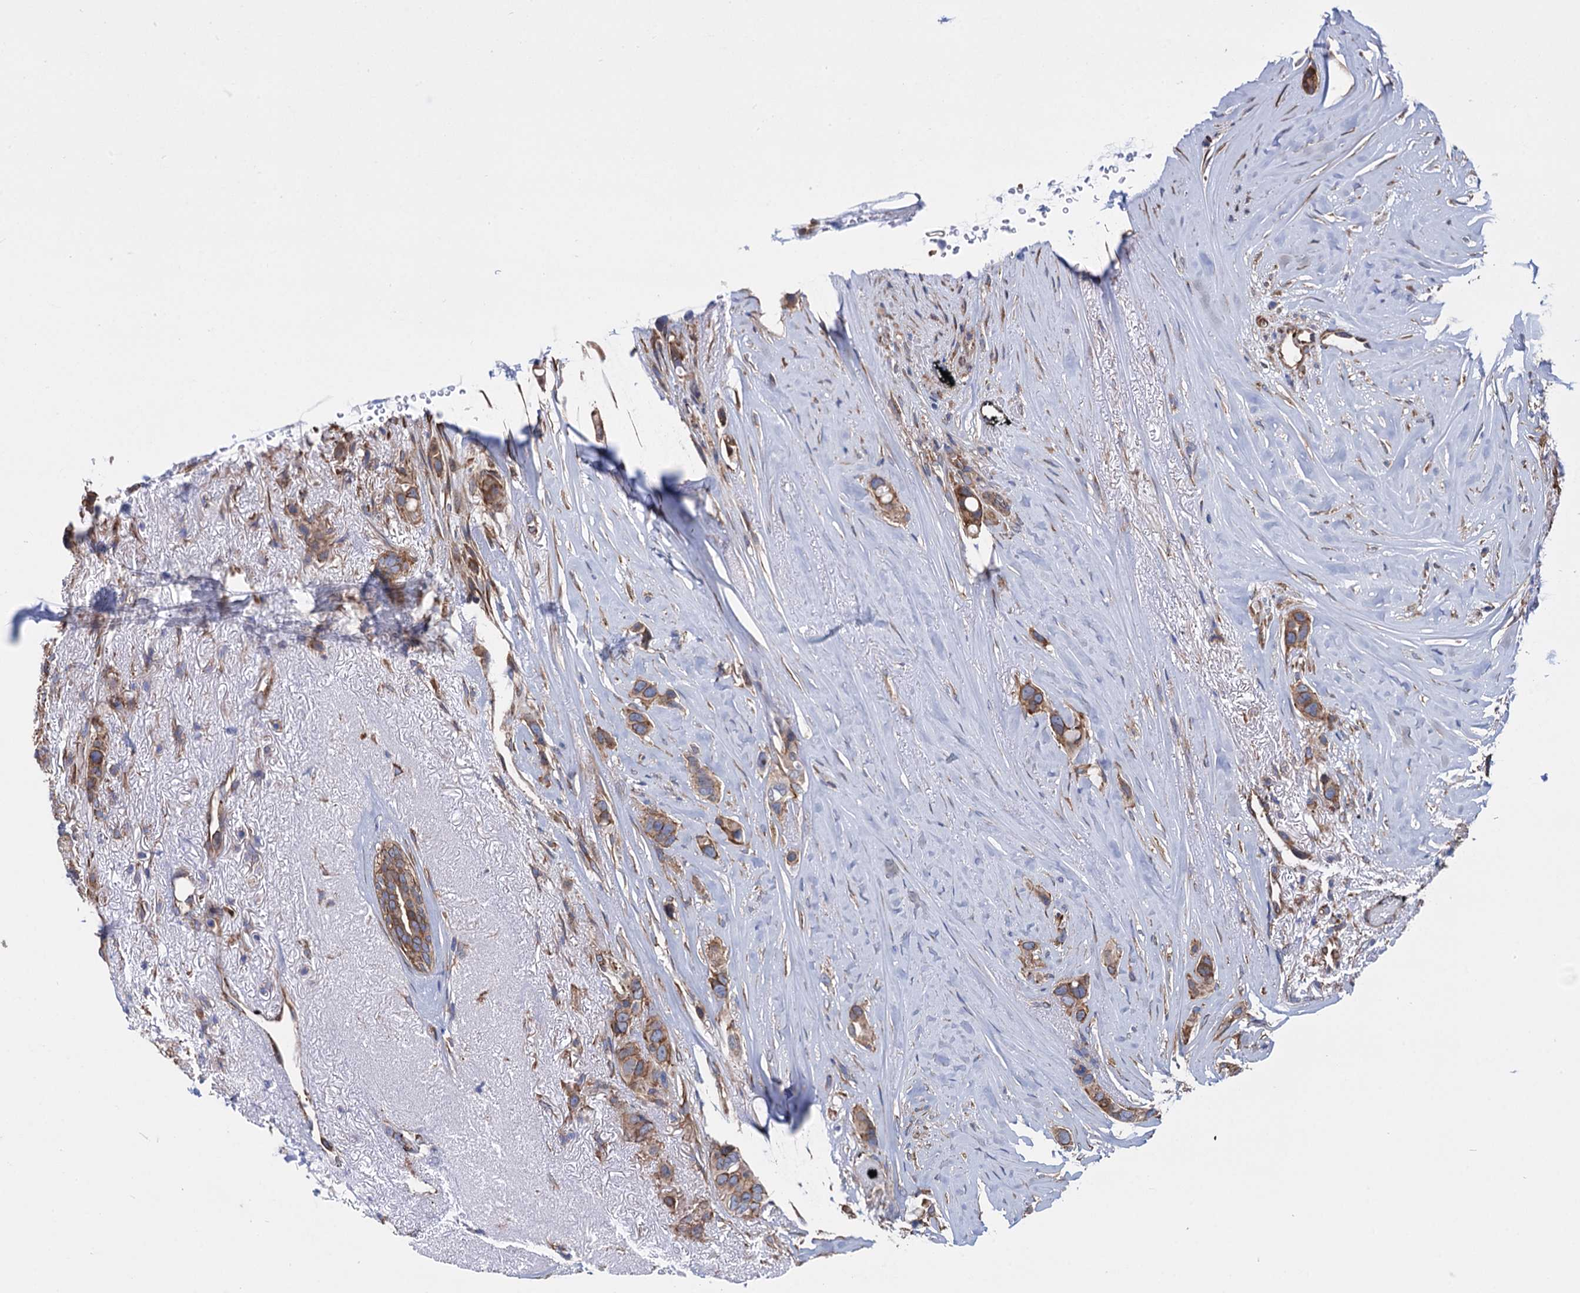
{"staining": {"intensity": "moderate", "quantity": ">75%", "location": "cytoplasmic/membranous"}, "tissue": "breast cancer", "cell_type": "Tumor cells", "image_type": "cancer", "snomed": [{"axis": "morphology", "description": "Lobular carcinoma"}, {"axis": "topography", "description": "Breast"}], "caption": "High-magnification brightfield microscopy of breast cancer (lobular carcinoma) stained with DAB (brown) and counterstained with hematoxylin (blue). tumor cells exhibit moderate cytoplasmic/membranous expression is identified in approximately>75% of cells. The staining was performed using DAB (3,3'-diaminobenzidine), with brown indicating positive protein expression. Nuclei are stained blue with hematoxylin.", "gene": "SLC12A7", "patient": {"sex": "female", "age": 51}}